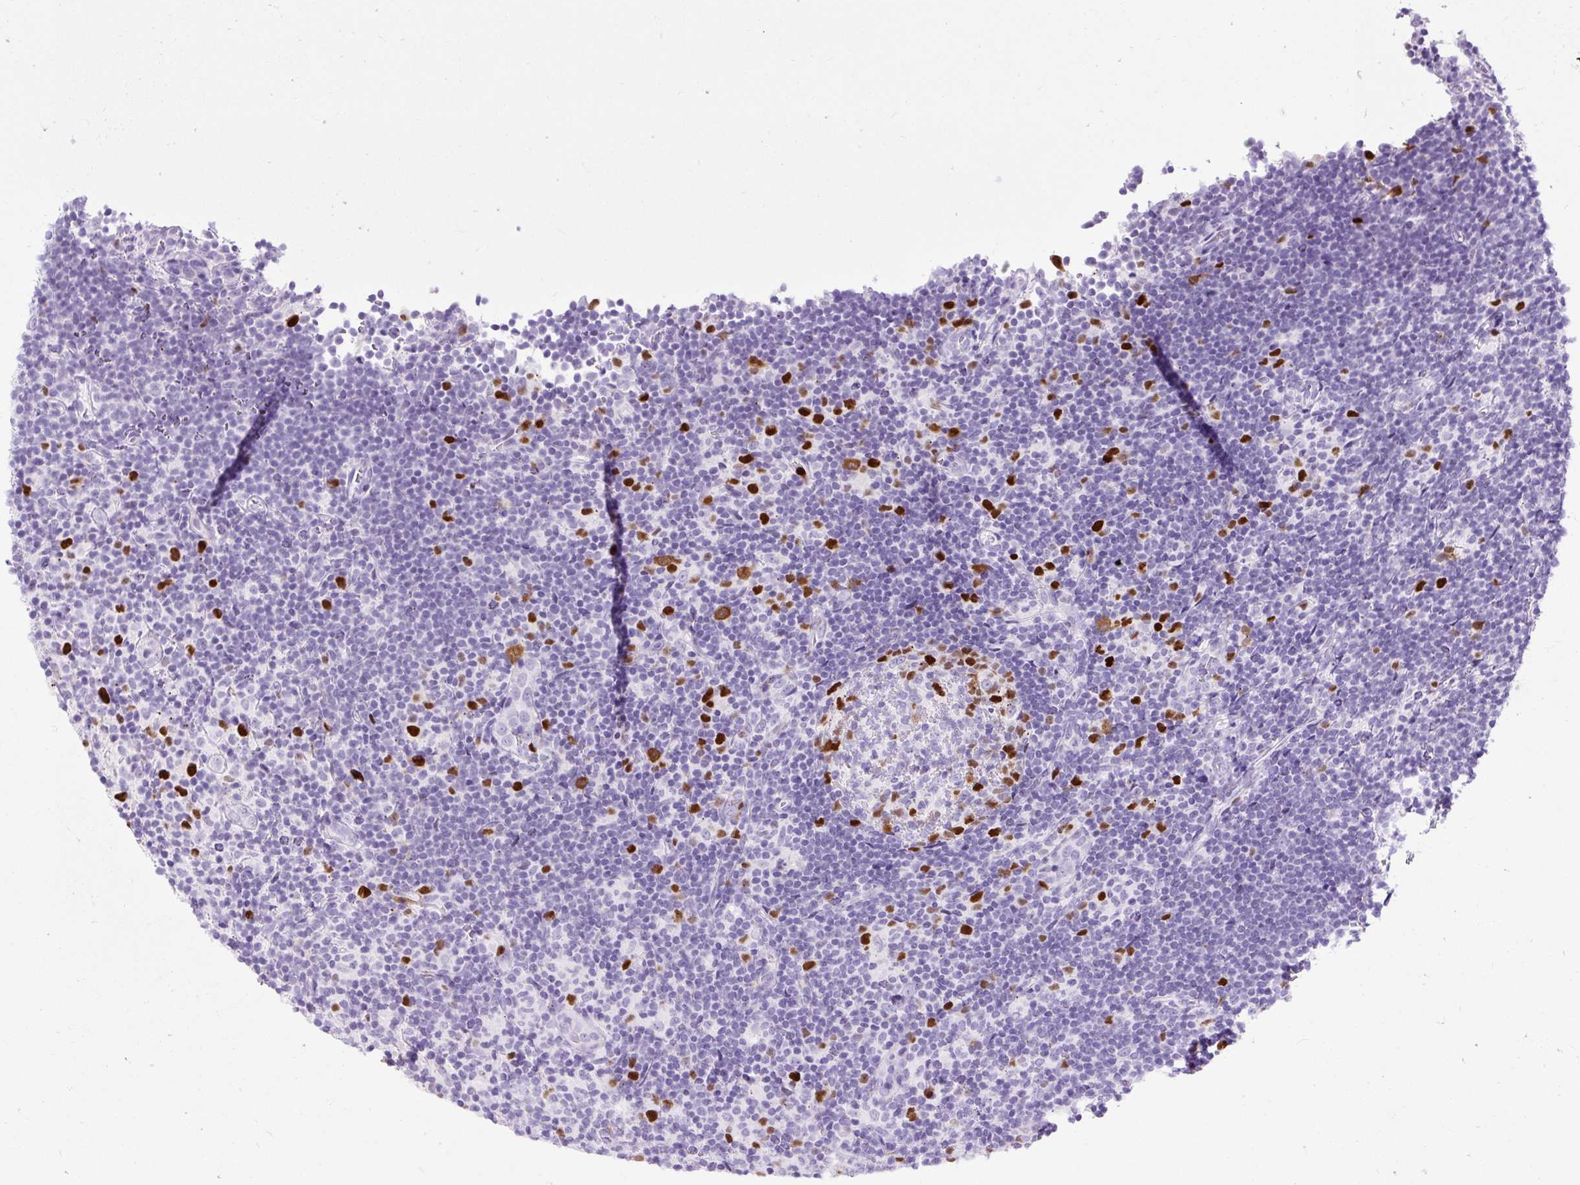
{"staining": {"intensity": "negative", "quantity": "none", "location": "none"}, "tissue": "lymphoma", "cell_type": "Tumor cells", "image_type": "cancer", "snomed": [{"axis": "morphology", "description": "Hodgkin's disease, NOS"}, {"axis": "topography", "description": "Lymph node"}], "caption": "A micrograph of human Hodgkin's disease is negative for staining in tumor cells.", "gene": "RACGAP1", "patient": {"sex": "female", "age": 57}}